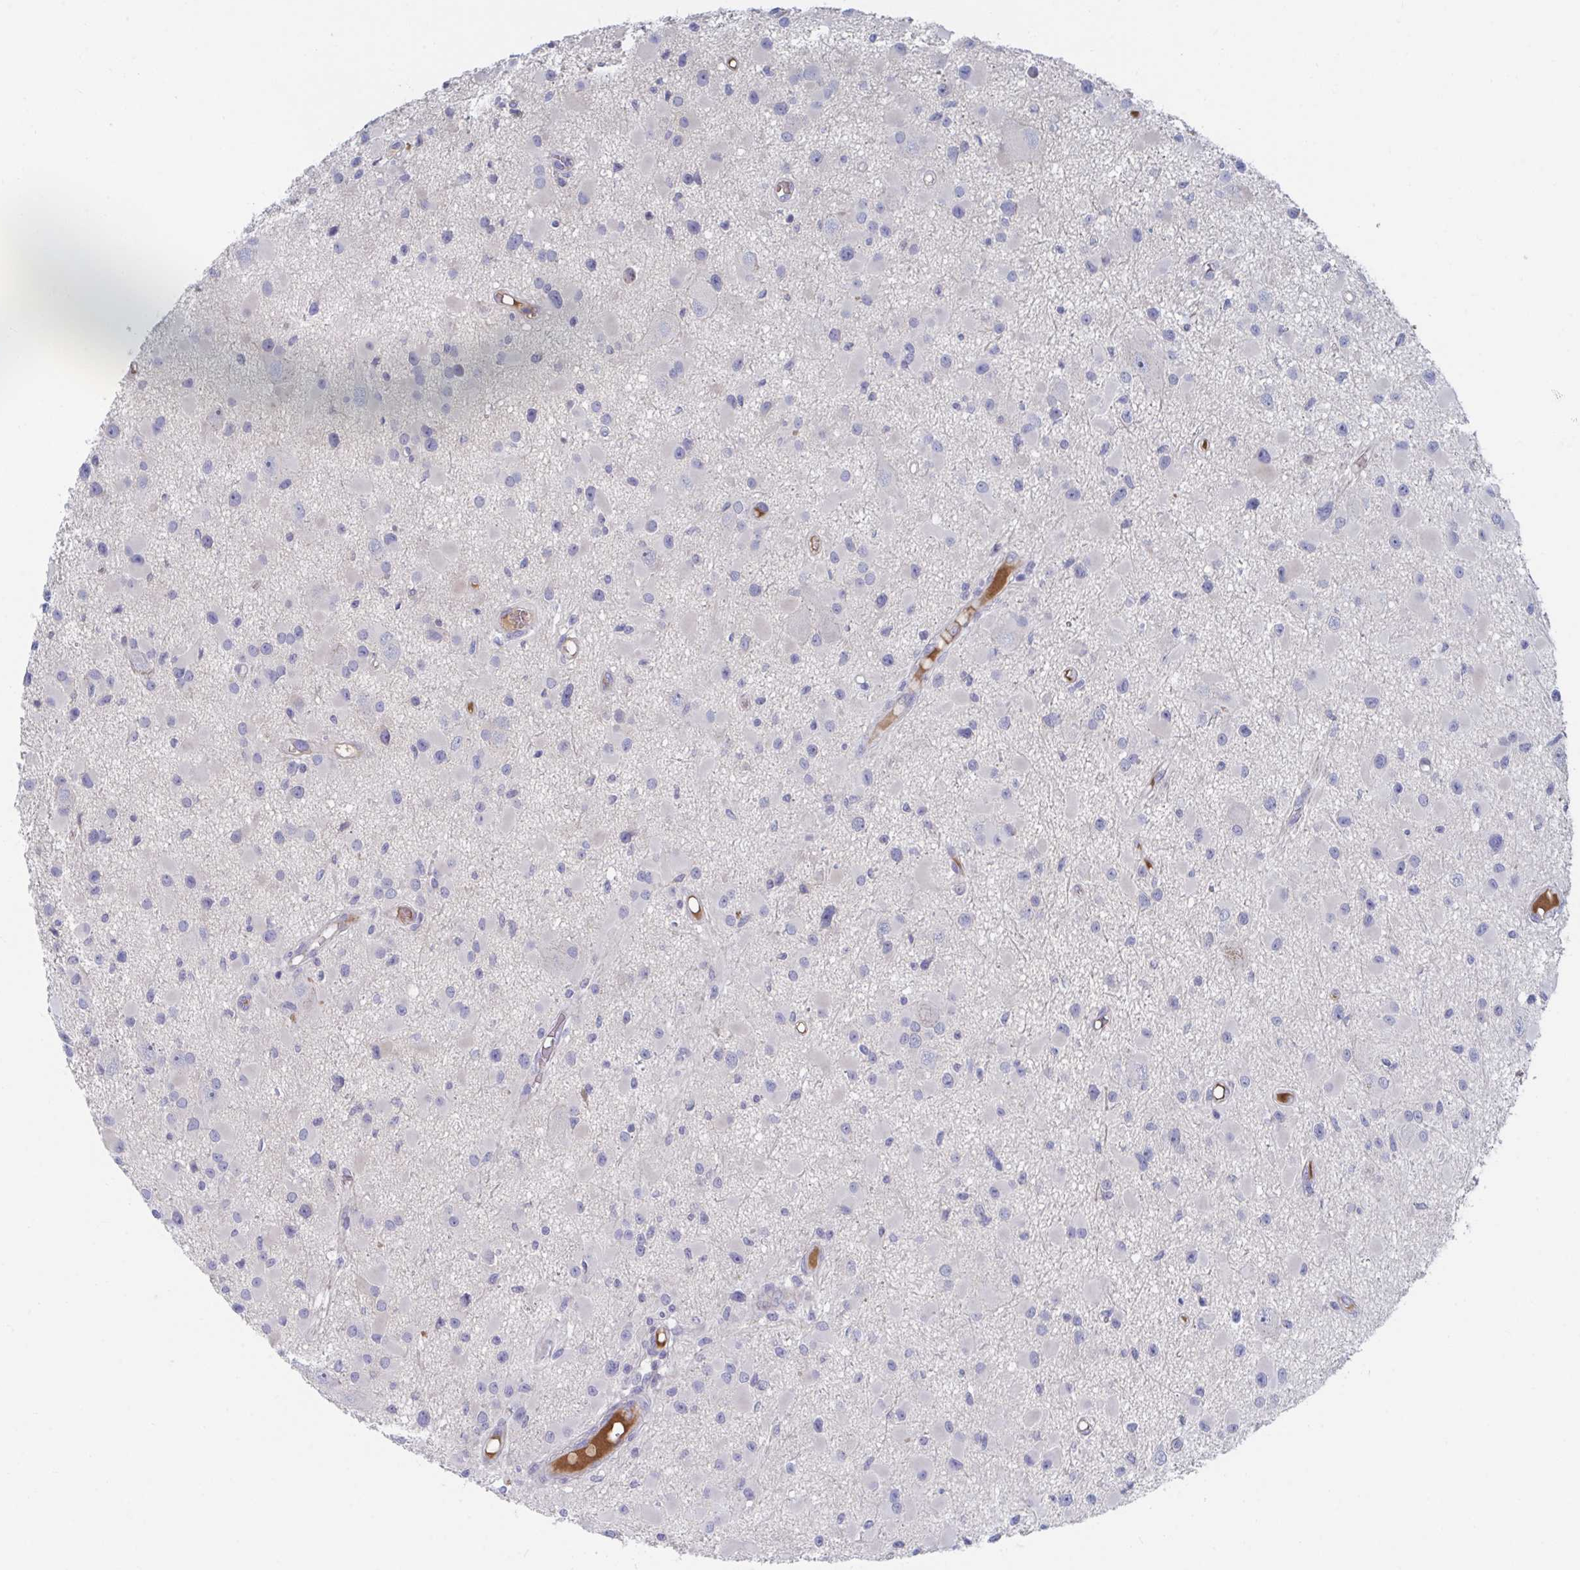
{"staining": {"intensity": "negative", "quantity": "none", "location": "none"}, "tissue": "glioma", "cell_type": "Tumor cells", "image_type": "cancer", "snomed": [{"axis": "morphology", "description": "Glioma, malignant, High grade"}, {"axis": "topography", "description": "Brain"}], "caption": "An immunohistochemistry (IHC) photomicrograph of glioma is shown. There is no staining in tumor cells of glioma.", "gene": "TNFAIP6", "patient": {"sex": "male", "age": 54}}